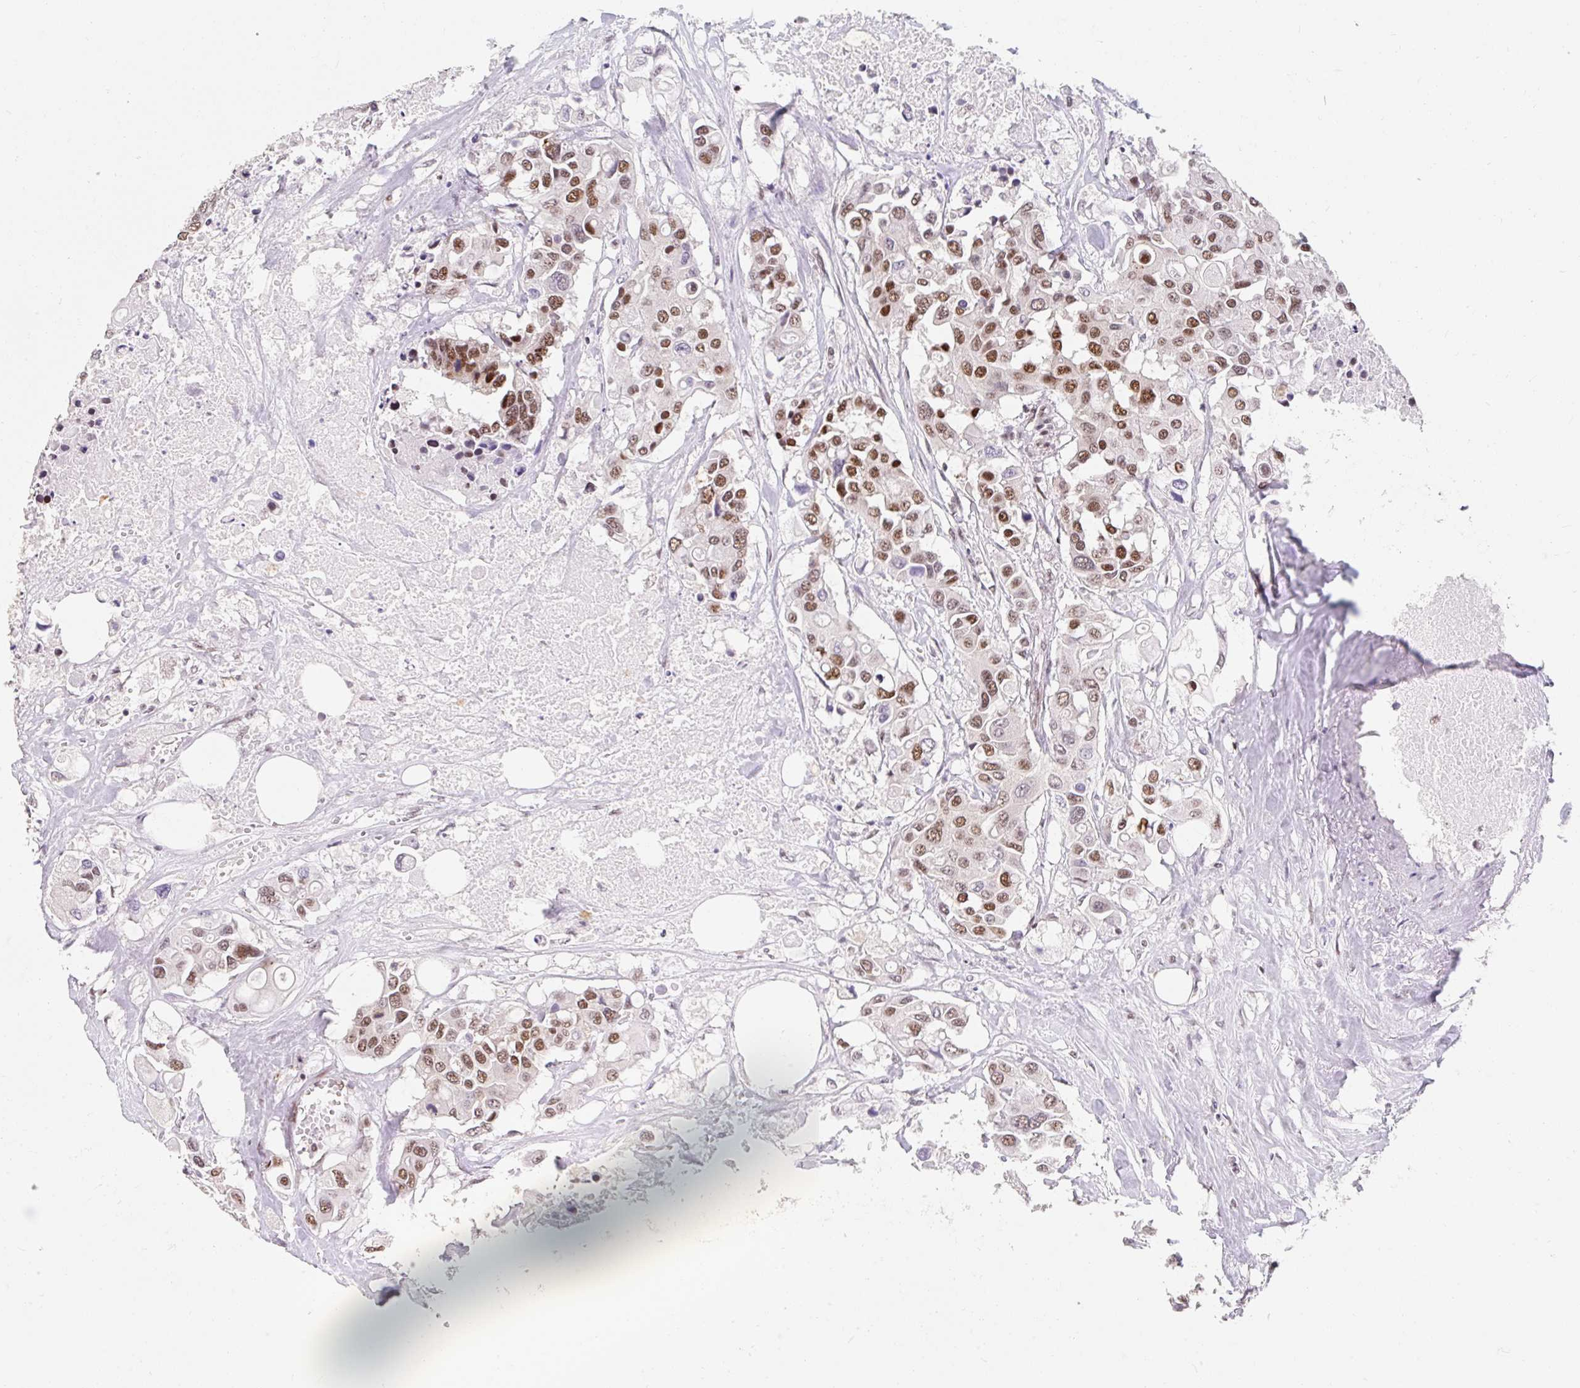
{"staining": {"intensity": "moderate", "quantity": ">75%", "location": "nuclear"}, "tissue": "colorectal cancer", "cell_type": "Tumor cells", "image_type": "cancer", "snomed": [{"axis": "morphology", "description": "Adenocarcinoma, NOS"}, {"axis": "topography", "description": "Colon"}], "caption": "High-power microscopy captured an immunohistochemistry histopathology image of colorectal adenocarcinoma, revealing moderate nuclear positivity in approximately >75% of tumor cells.", "gene": "SRSF10", "patient": {"sex": "male", "age": 77}}